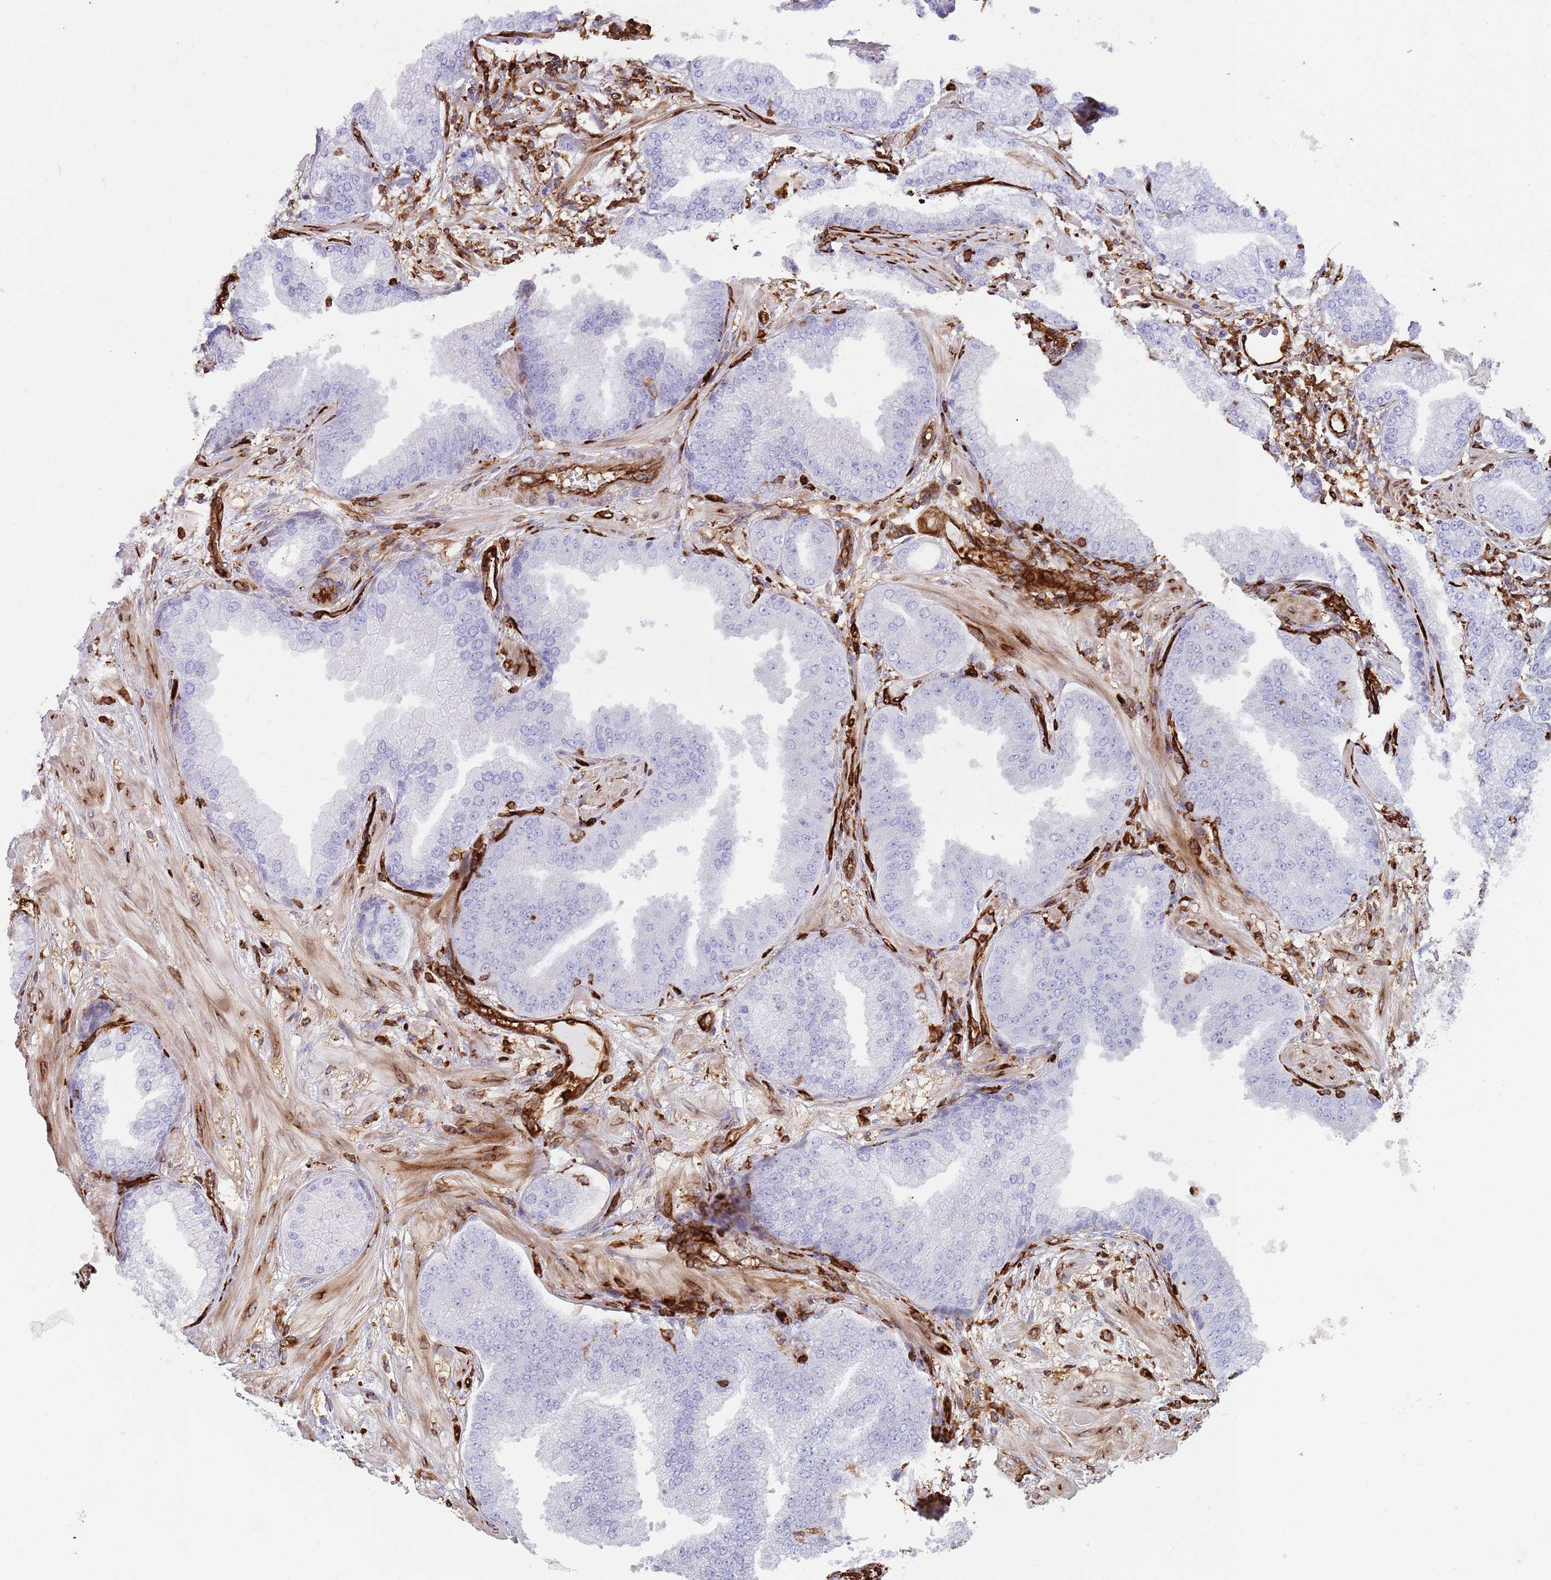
{"staining": {"intensity": "negative", "quantity": "none", "location": "none"}, "tissue": "prostate cancer", "cell_type": "Tumor cells", "image_type": "cancer", "snomed": [{"axis": "morphology", "description": "Adenocarcinoma, Low grade"}, {"axis": "topography", "description": "Prostate"}], "caption": "This is an immunohistochemistry micrograph of prostate cancer (adenocarcinoma (low-grade)). There is no expression in tumor cells.", "gene": "KBTBD7", "patient": {"sex": "male", "age": 55}}